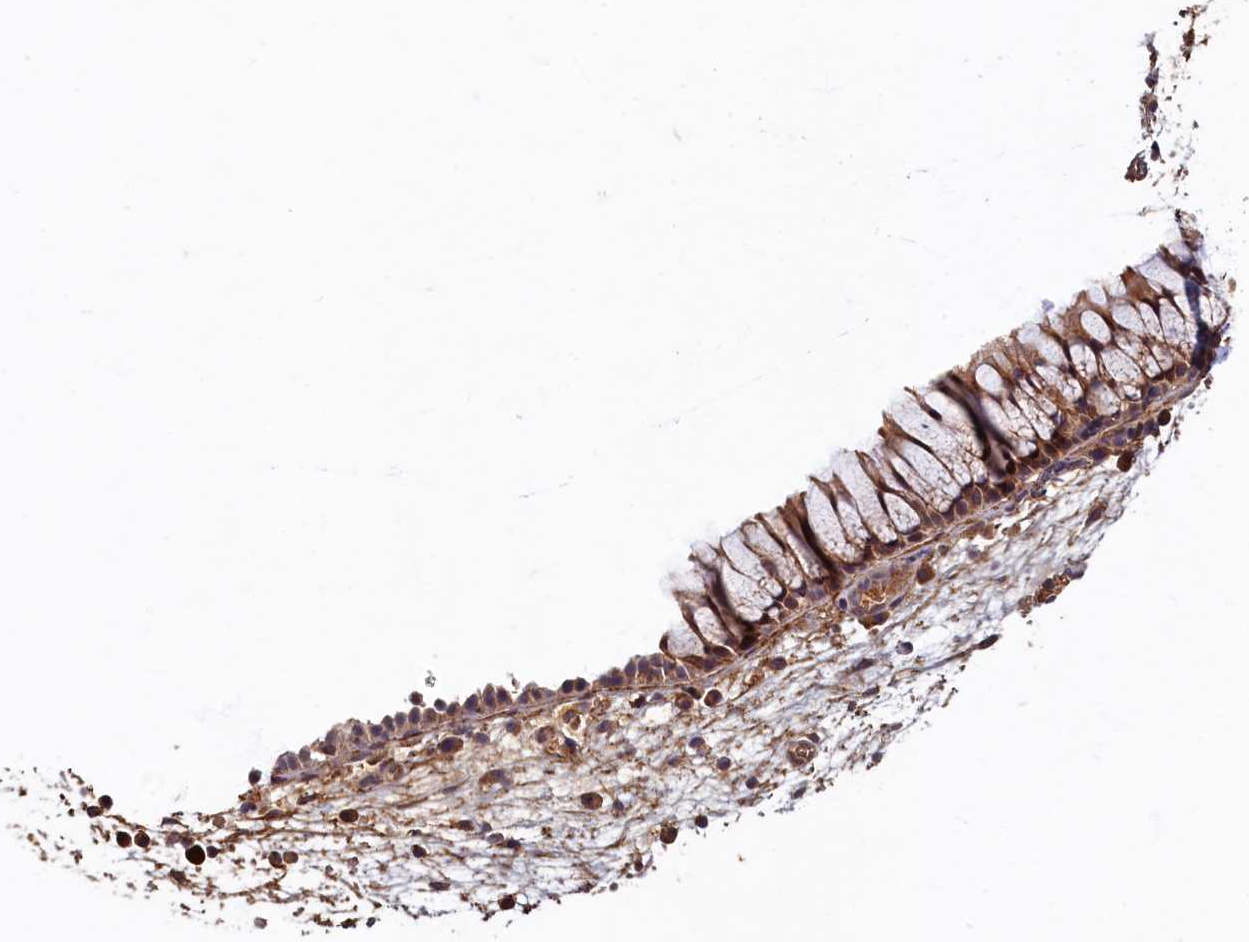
{"staining": {"intensity": "moderate", "quantity": ">75%", "location": "cytoplasmic/membranous"}, "tissue": "nasopharynx", "cell_type": "Respiratory epithelial cells", "image_type": "normal", "snomed": [{"axis": "morphology", "description": "Normal tissue, NOS"}, {"axis": "morphology", "description": "Inflammation, NOS"}, {"axis": "morphology", "description": "Malignant melanoma, Metastatic site"}, {"axis": "topography", "description": "Nasopharynx"}], "caption": "Immunohistochemistry (IHC) staining of unremarkable nasopharynx, which exhibits medium levels of moderate cytoplasmic/membranous staining in about >75% of respiratory epithelial cells indicating moderate cytoplasmic/membranous protein staining. The staining was performed using DAB (brown) for protein detection and nuclei were counterstained in hematoxylin (blue).", "gene": "LCMT2", "patient": {"sex": "male", "age": 70}}